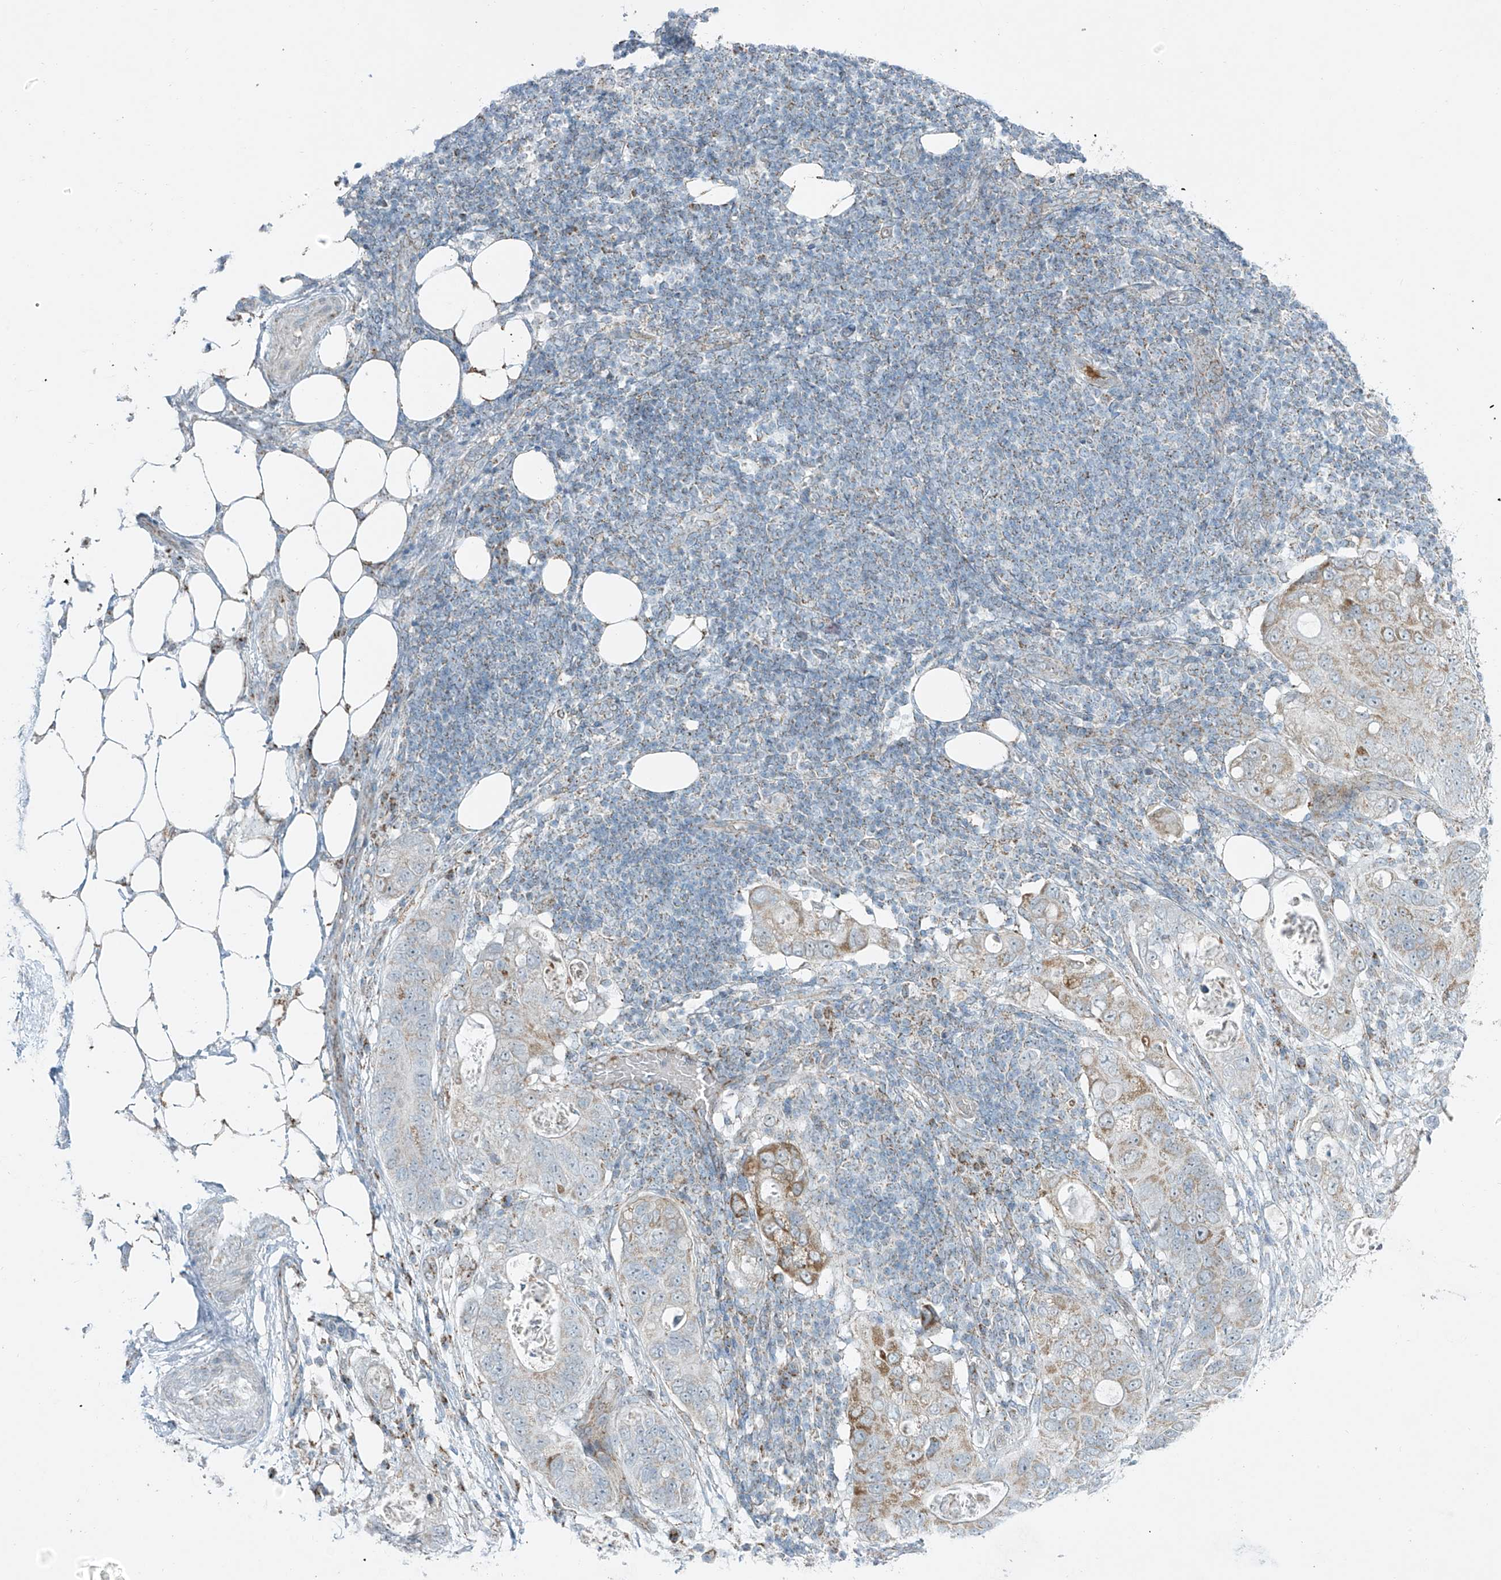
{"staining": {"intensity": "moderate", "quantity": "25%-75%", "location": "cytoplasmic/membranous"}, "tissue": "stomach cancer", "cell_type": "Tumor cells", "image_type": "cancer", "snomed": [{"axis": "morphology", "description": "Adenocarcinoma, NOS"}, {"axis": "topography", "description": "Stomach"}], "caption": "Immunohistochemical staining of human stomach cancer (adenocarcinoma) demonstrates moderate cytoplasmic/membranous protein positivity in approximately 25%-75% of tumor cells.", "gene": "SMDT1", "patient": {"sex": "female", "age": 89}}